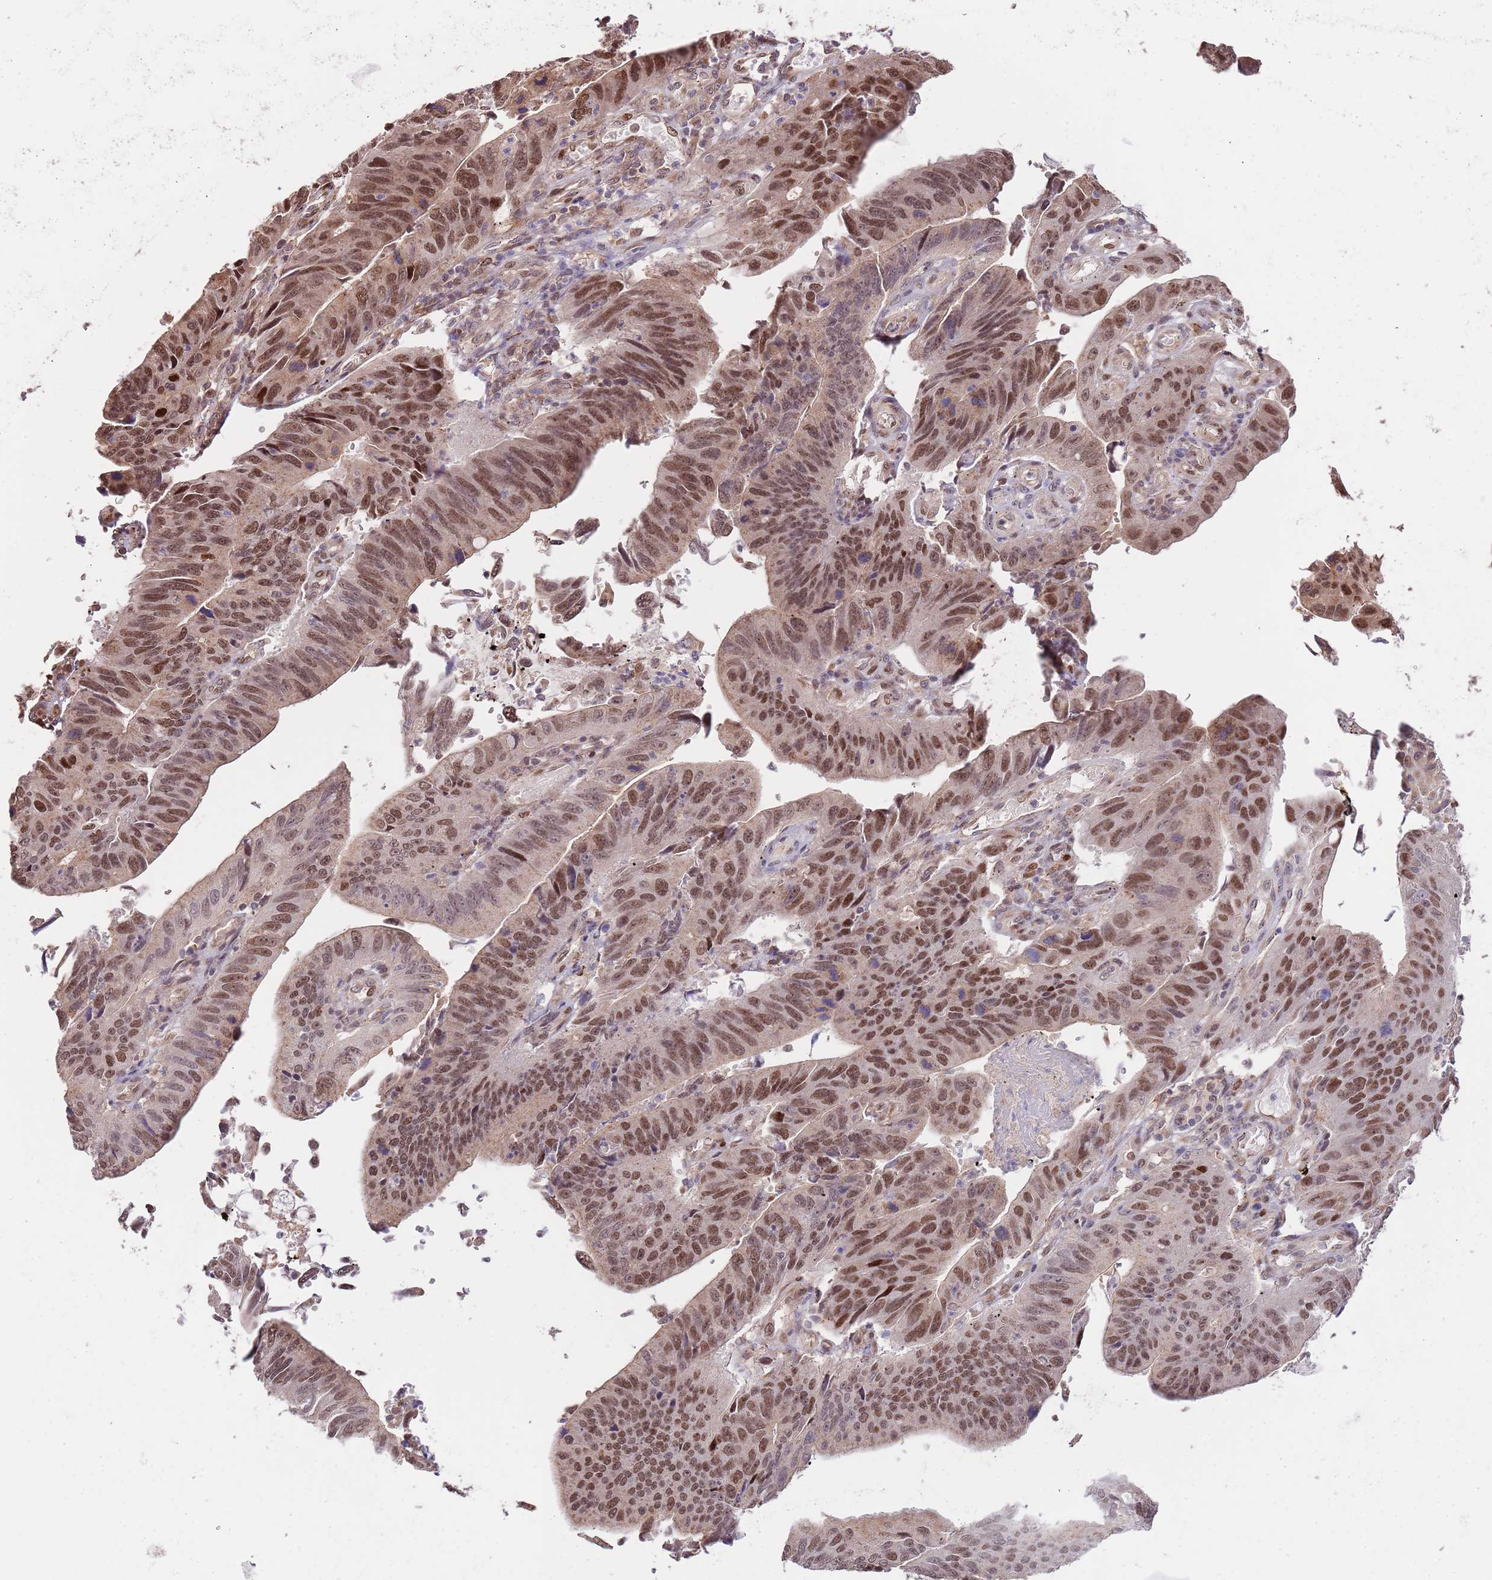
{"staining": {"intensity": "strong", "quantity": ">75%", "location": "nuclear"}, "tissue": "stomach cancer", "cell_type": "Tumor cells", "image_type": "cancer", "snomed": [{"axis": "morphology", "description": "Adenocarcinoma, NOS"}, {"axis": "topography", "description": "Stomach"}], "caption": "This histopathology image shows immunohistochemistry (IHC) staining of human adenocarcinoma (stomach), with high strong nuclear staining in approximately >75% of tumor cells.", "gene": "RIF1", "patient": {"sex": "male", "age": 59}}